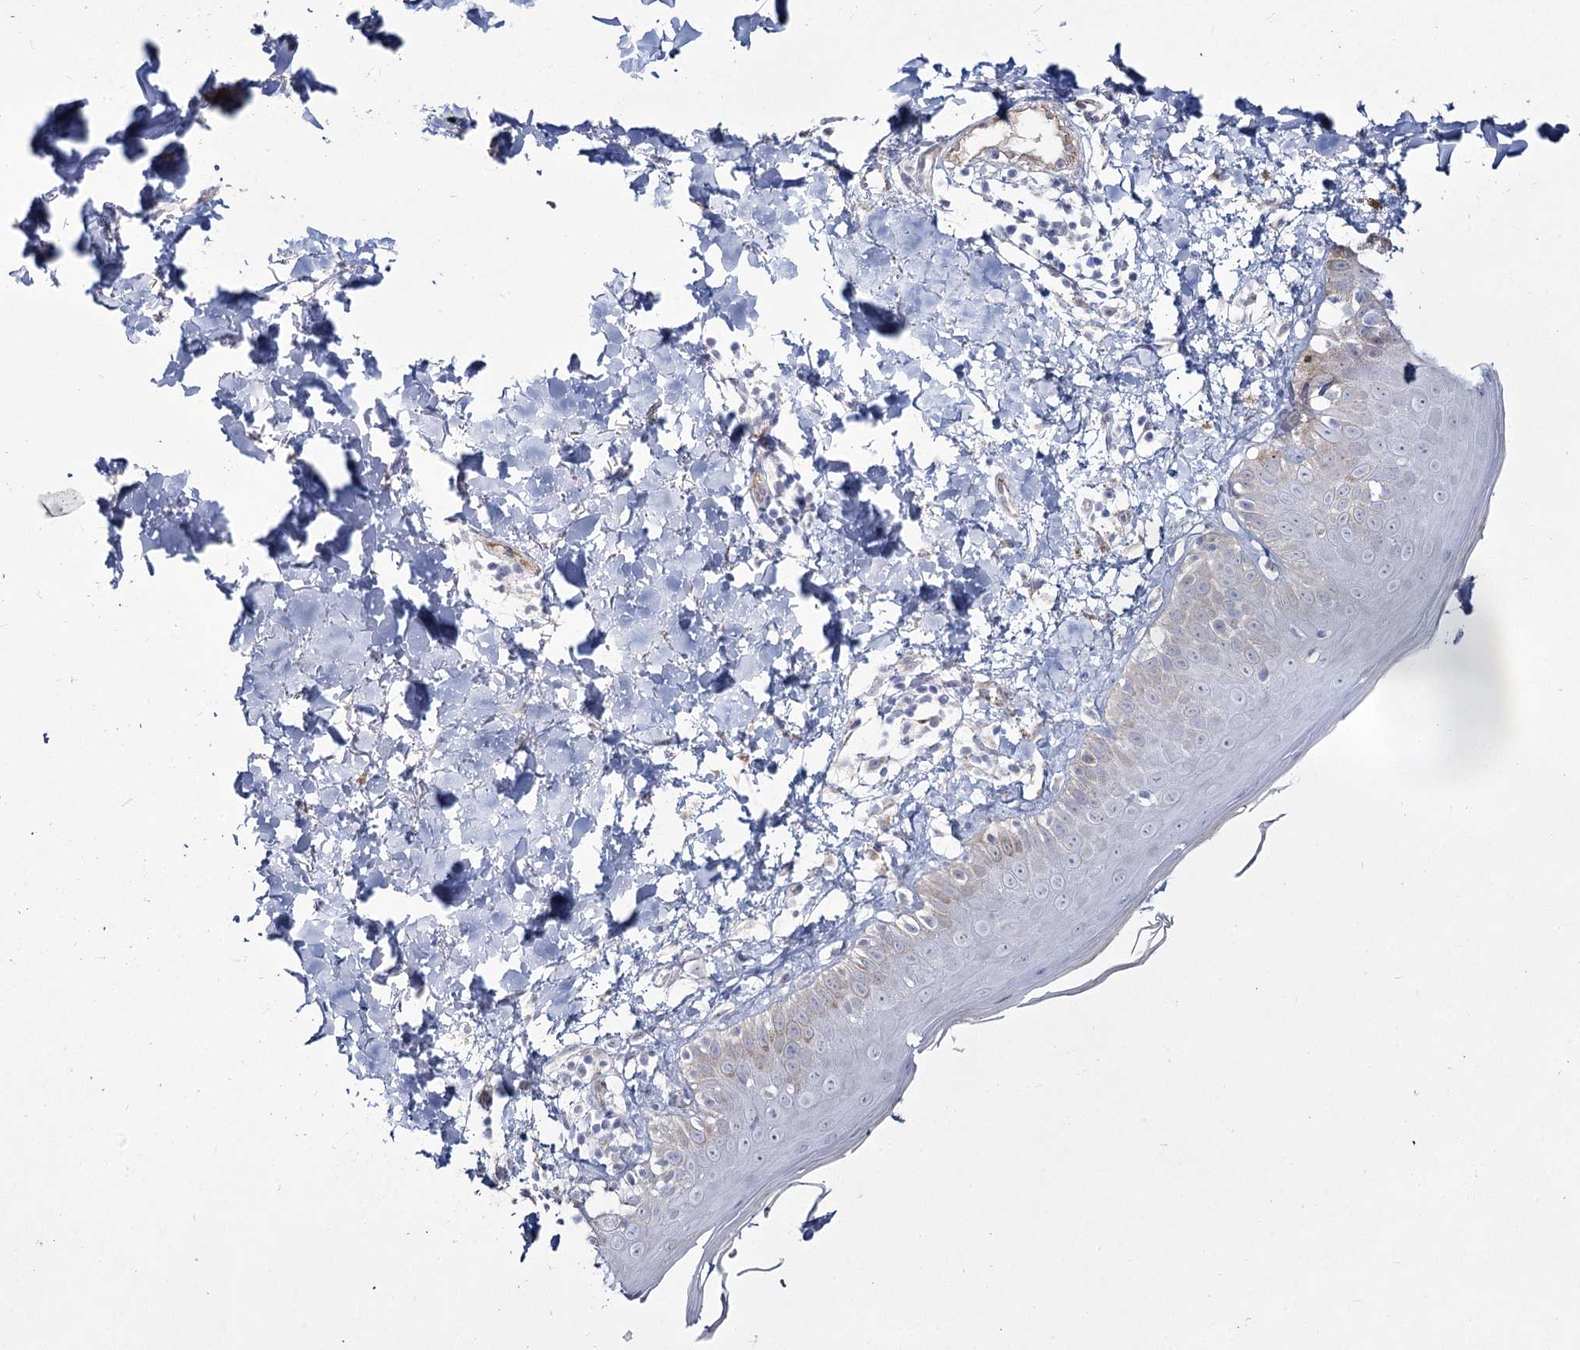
{"staining": {"intensity": "weak", "quantity": ">75%", "location": "cytoplasmic/membranous"}, "tissue": "skin", "cell_type": "Fibroblasts", "image_type": "normal", "snomed": [{"axis": "morphology", "description": "Normal tissue, NOS"}, {"axis": "topography", "description": "Skin"}], "caption": "Immunohistochemistry of normal skin displays low levels of weak cytoplasmic/membranous positivity in approximately >75% of fibroblasts.", "gene": "ME3", "patient": {"sex": "male", "age": 52}}